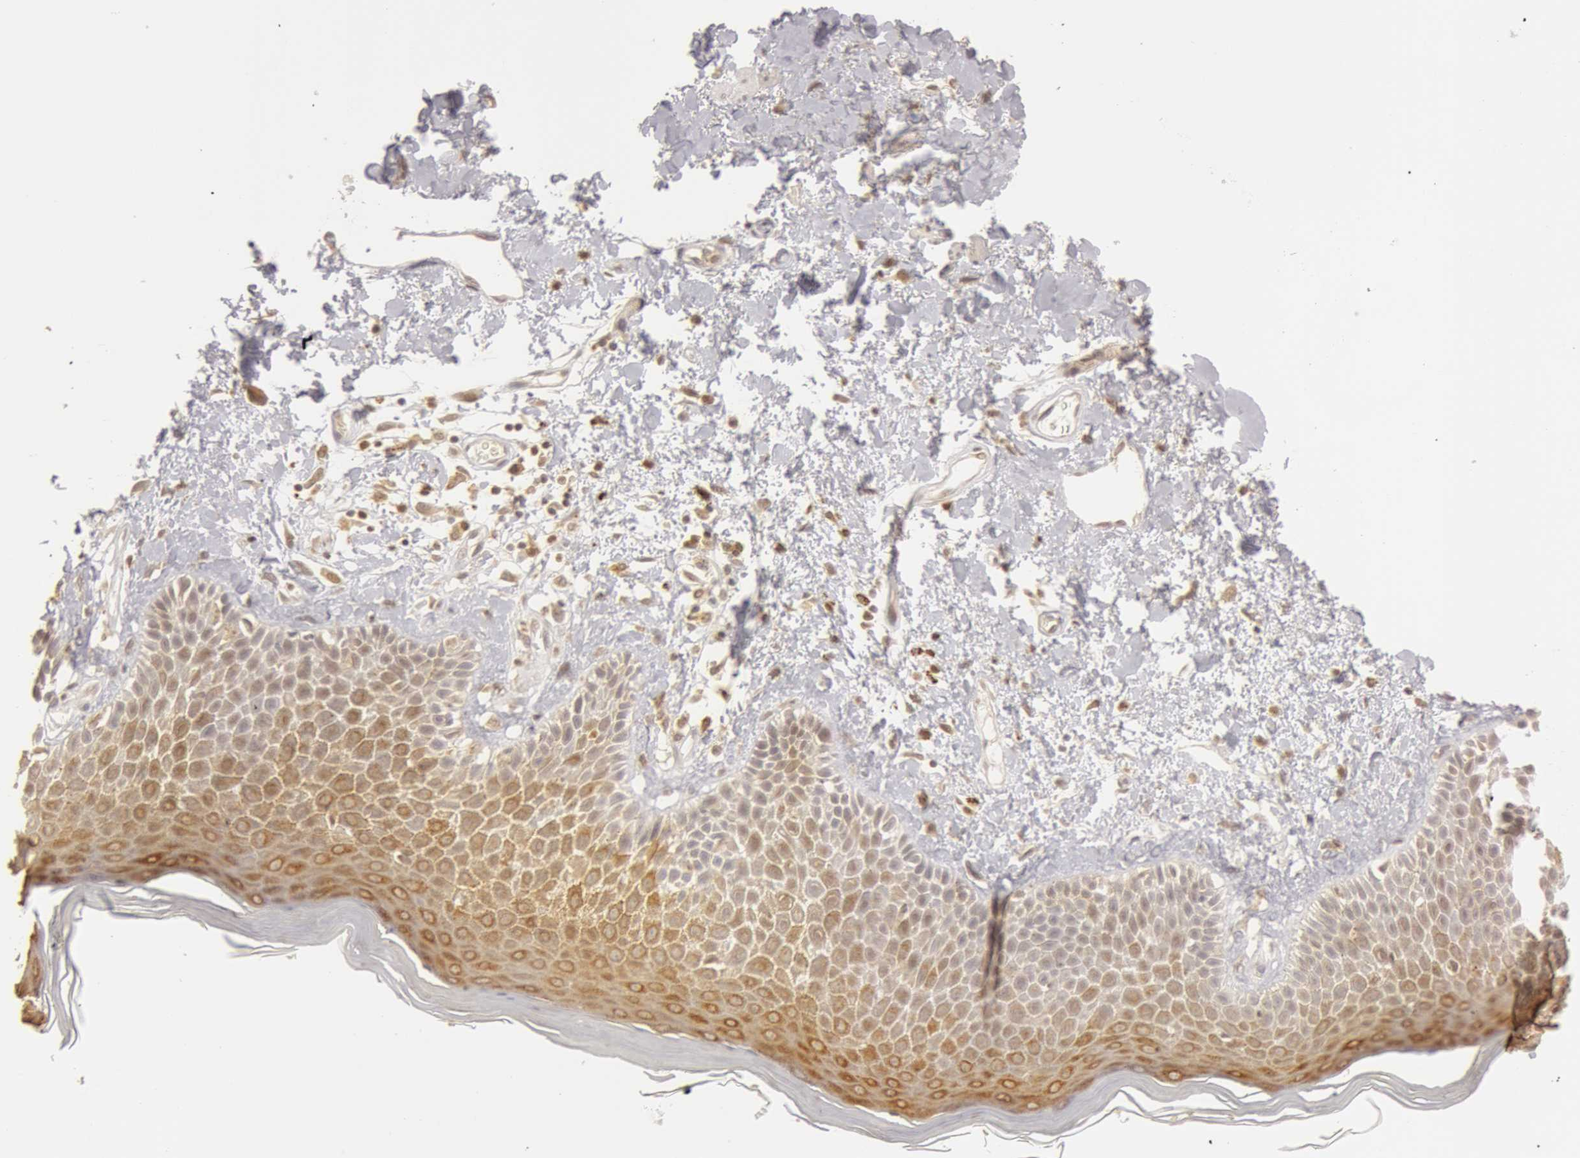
{"staining": {"intensity": "moderate", "quantity": "25%-75%", "location": "cytoplasmic/membranous"}, "tissue": "skin", "cell_type": "Epidermal cells", "image_type": "normal", "snomed": [{"axis": "morphology", "description": "Normal tissue, NOS"}, {"axis": "topography", "description": "Anal"}], "caption": "A brown stain highlights moderate cytoplasmic/membranous staining of a protein in epidermal cells of unremarkable human skin.", "gene": "OASL", "patient": {"sex": "female", "age": 78}}